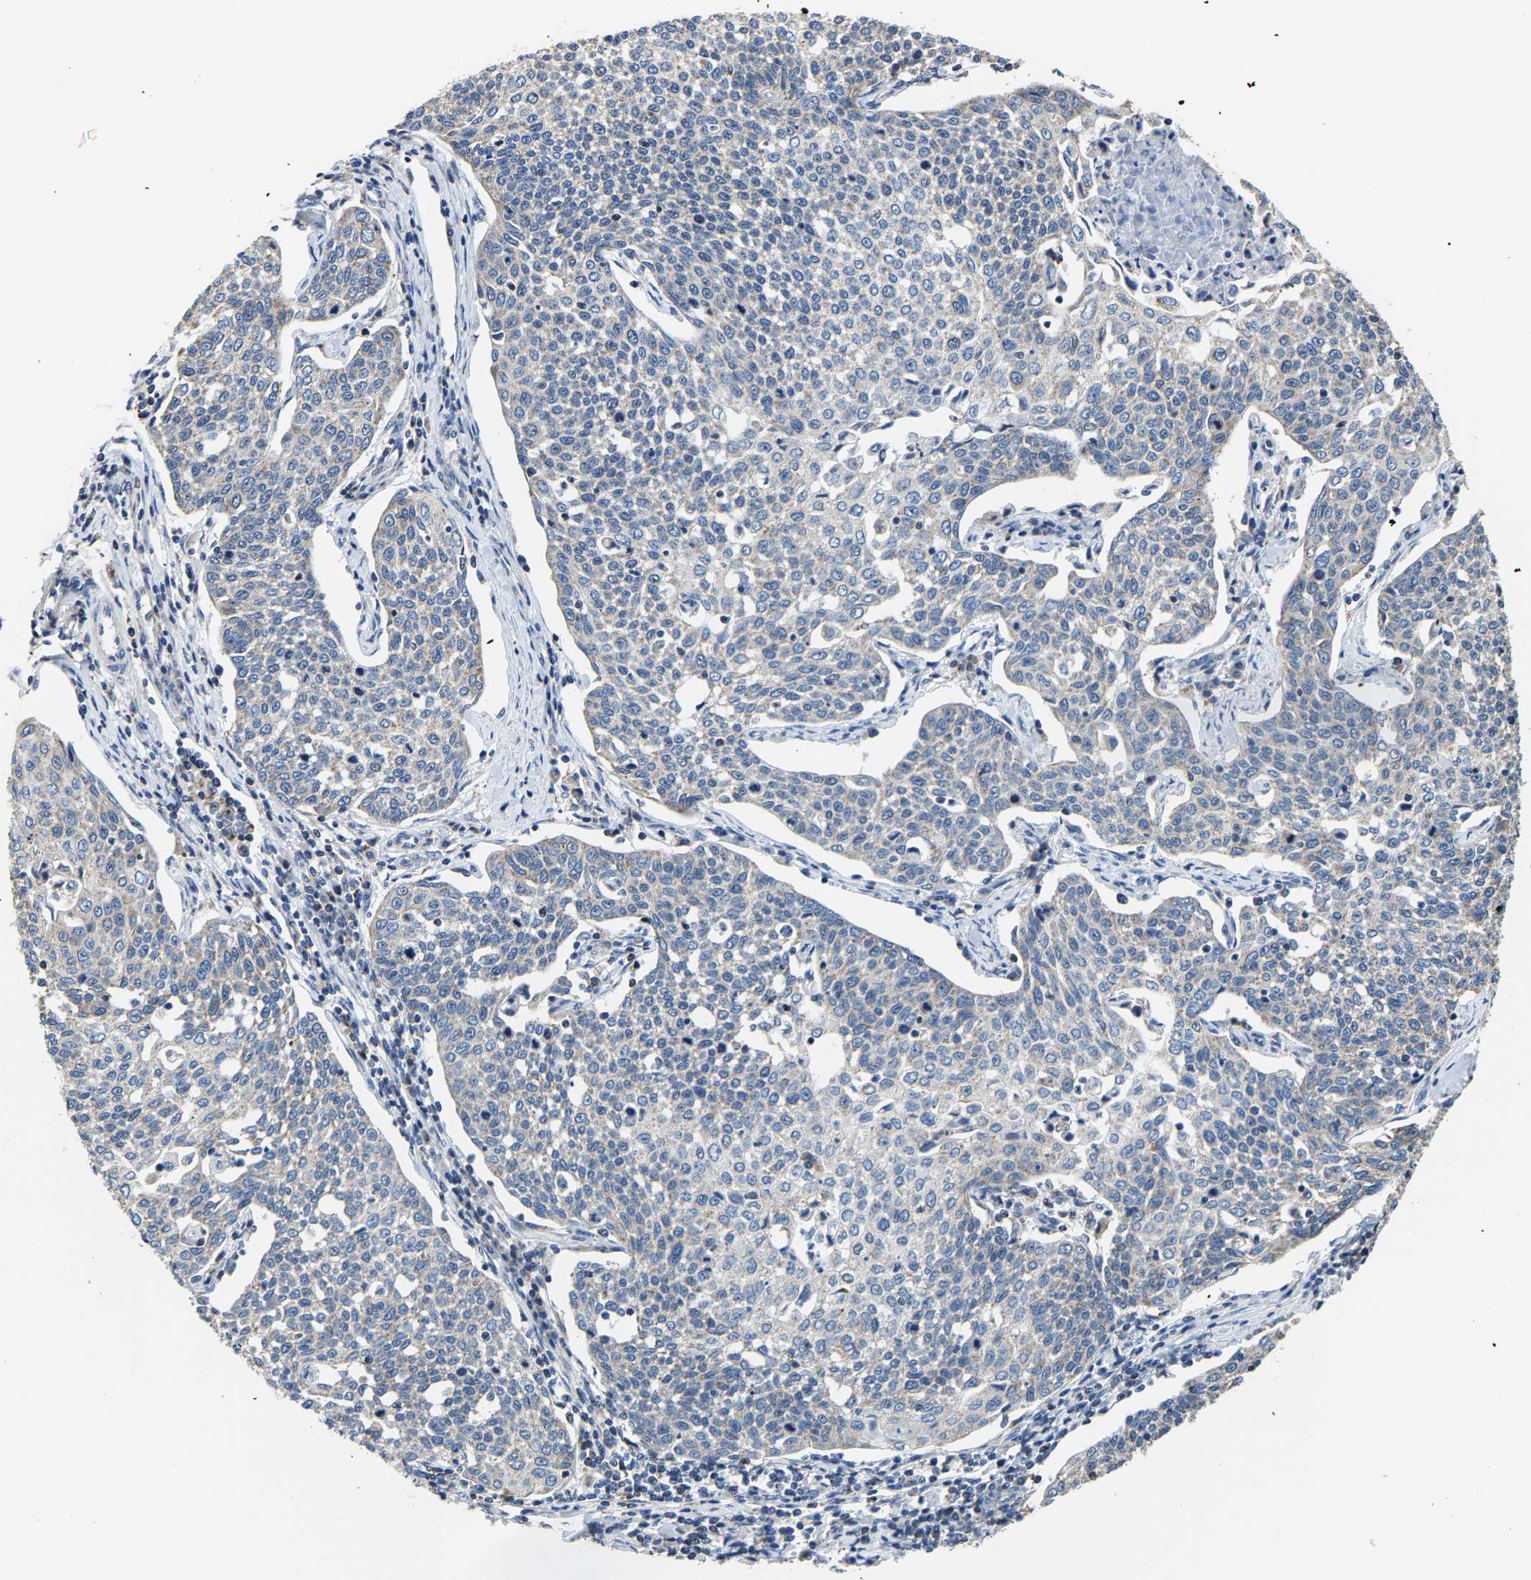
{"staining": {"intensity": "negative", "quantity": "none", "location": "none"}, "tissue": "cervical cancer", "cell_type": "Tumor cells", "image_type": "cancer", "snomed": [{"axis": "morphology", "description": "Squamous cell carcinoma, NOS"}, {"axis": "topography", "description": "Cervix"}], "caption": "This is an immunohistochemistry (IHC) histopathology image of human squamous cell carcinoma (cervical). There is no staining in tumor cells.", "gene": "AGK", "patient": {"sex": "female", "age": 34}}